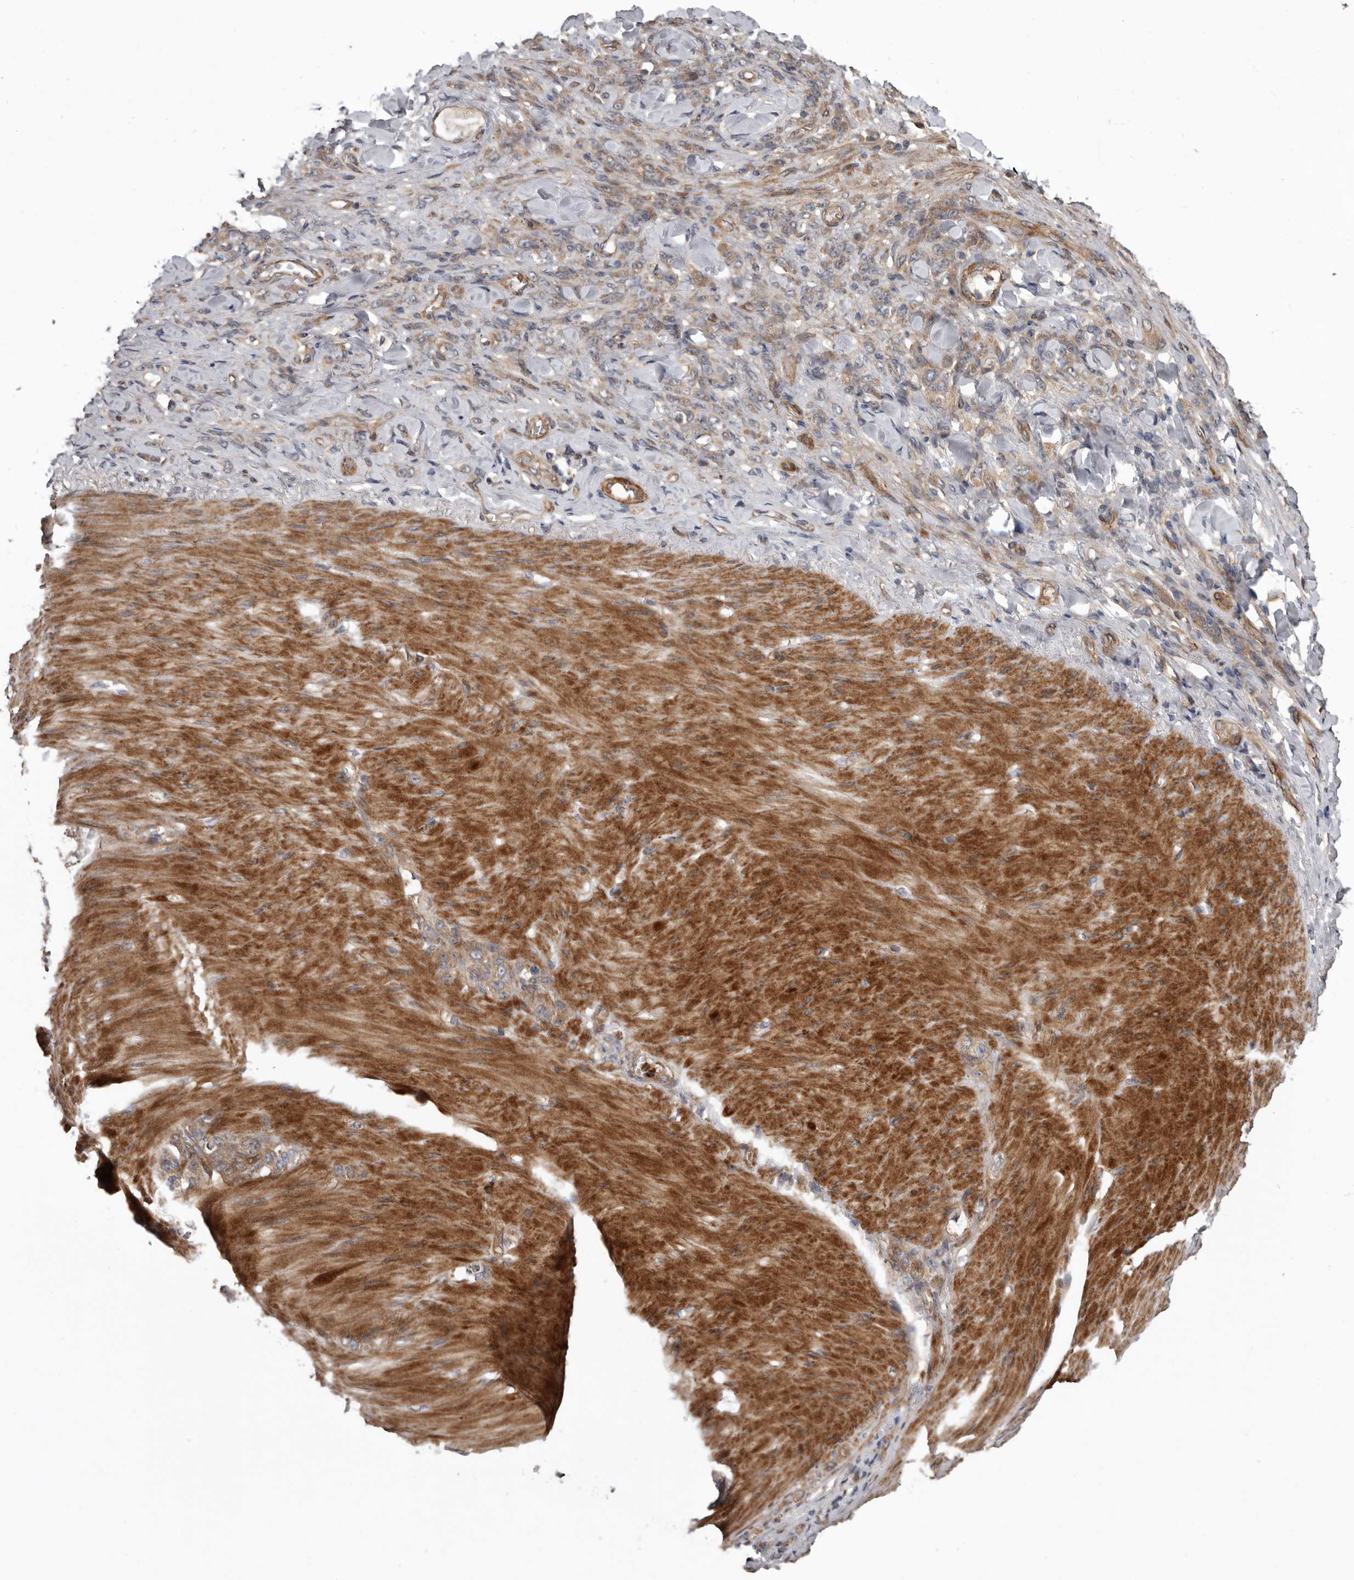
{"staining": {"intensity": "weak", "quantity": "<25%", "location": "cytoplasmic/membranous"}, "tissue": "stomach cancer", "cell_type": "Tumor cells", "image_type": "cancer", "snomed": [{"axis": "morphology", "description": "Normal tissue, NOS"}, {"axis": "morphology", "description": "Adenocarcinoma, NOS"}, {"axis": "topography", "description": "Stomach"}], "caption": "Tumor cells show no significant expression in stomach adenocarcinoma.", "gene": "ARHGEF5", "patient": {"sex": "male", "age": 82}}